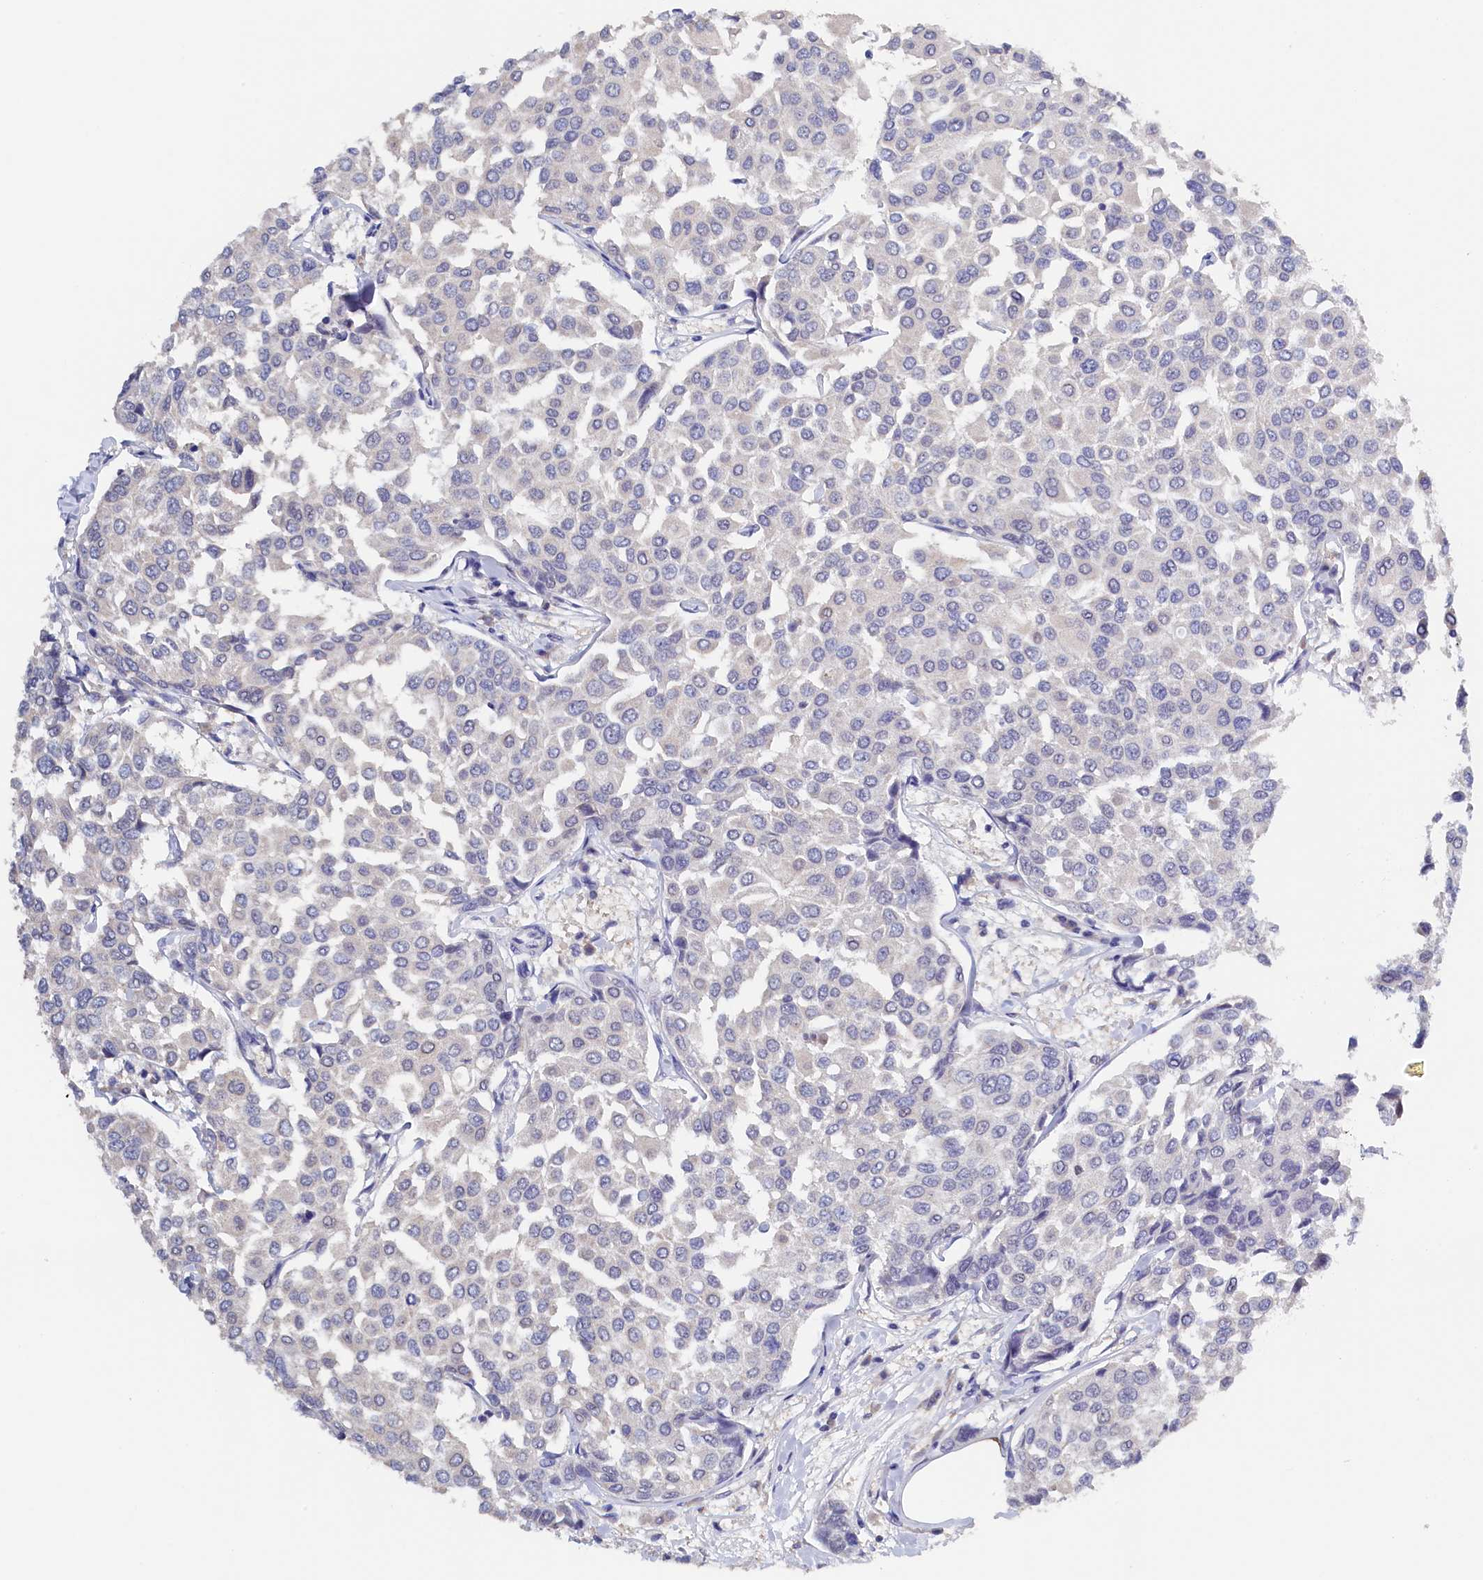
{"staining": {"intensity": "negative", "quantity": "none", "location": "none"}, "tissue": "breast cancer", "cell_type": "Tumor cells", "image_type": "cancer", "snomed": [{"axis": "morphology", "description": "Duct carcinoma"}, {"axis": "topography", "description": "Breast"}], "caption": "Protein analysis of breast cancer displays no significant staining in tumor cells. (DAB IHC with hematoxylin counter stain).", "gene": "MOSPD3", "patient": {"sex": "female", "age": 55}}